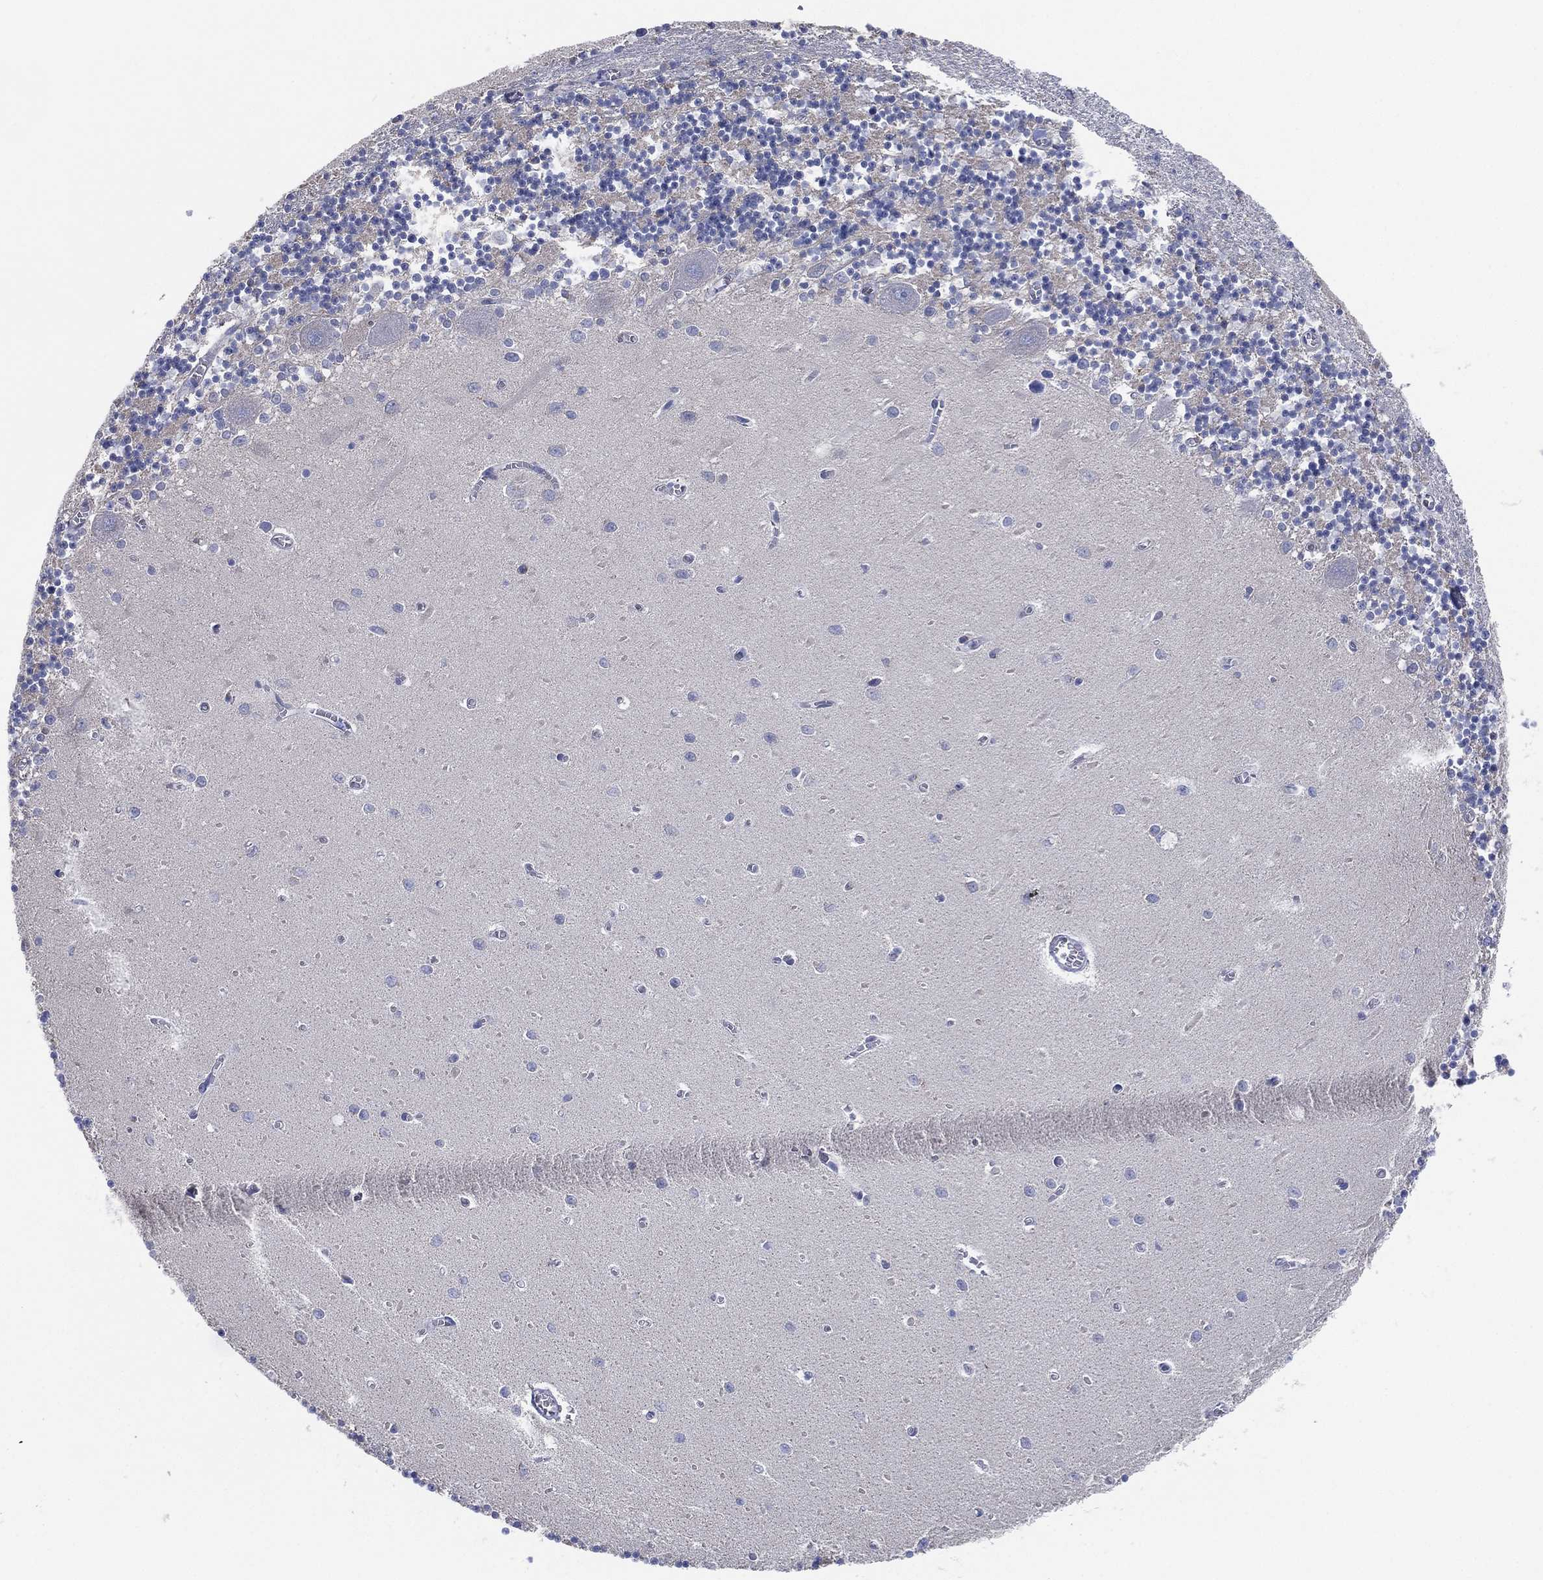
{"staining": {"intensity": "negative", "quantity": "none", "location": "none"}, "tissue": "cerebellum", "cell_type": "Cells in granular layer", "image_type": "normal", "snomed": [{"axis": "morphology", "description": "Normal tissue, NOS"}, {"axis": "topography", "description": "Cerebellum"}], "caption": "Immunohistochemistry (IHC) of normal cerebellum exhibits no staining in cells in granular layer. (Brightfield microscopy of DAB immunohistochemistry at high magnification).", "gene": "CFTR", "patient": {"sex": "female", "age": 64}}